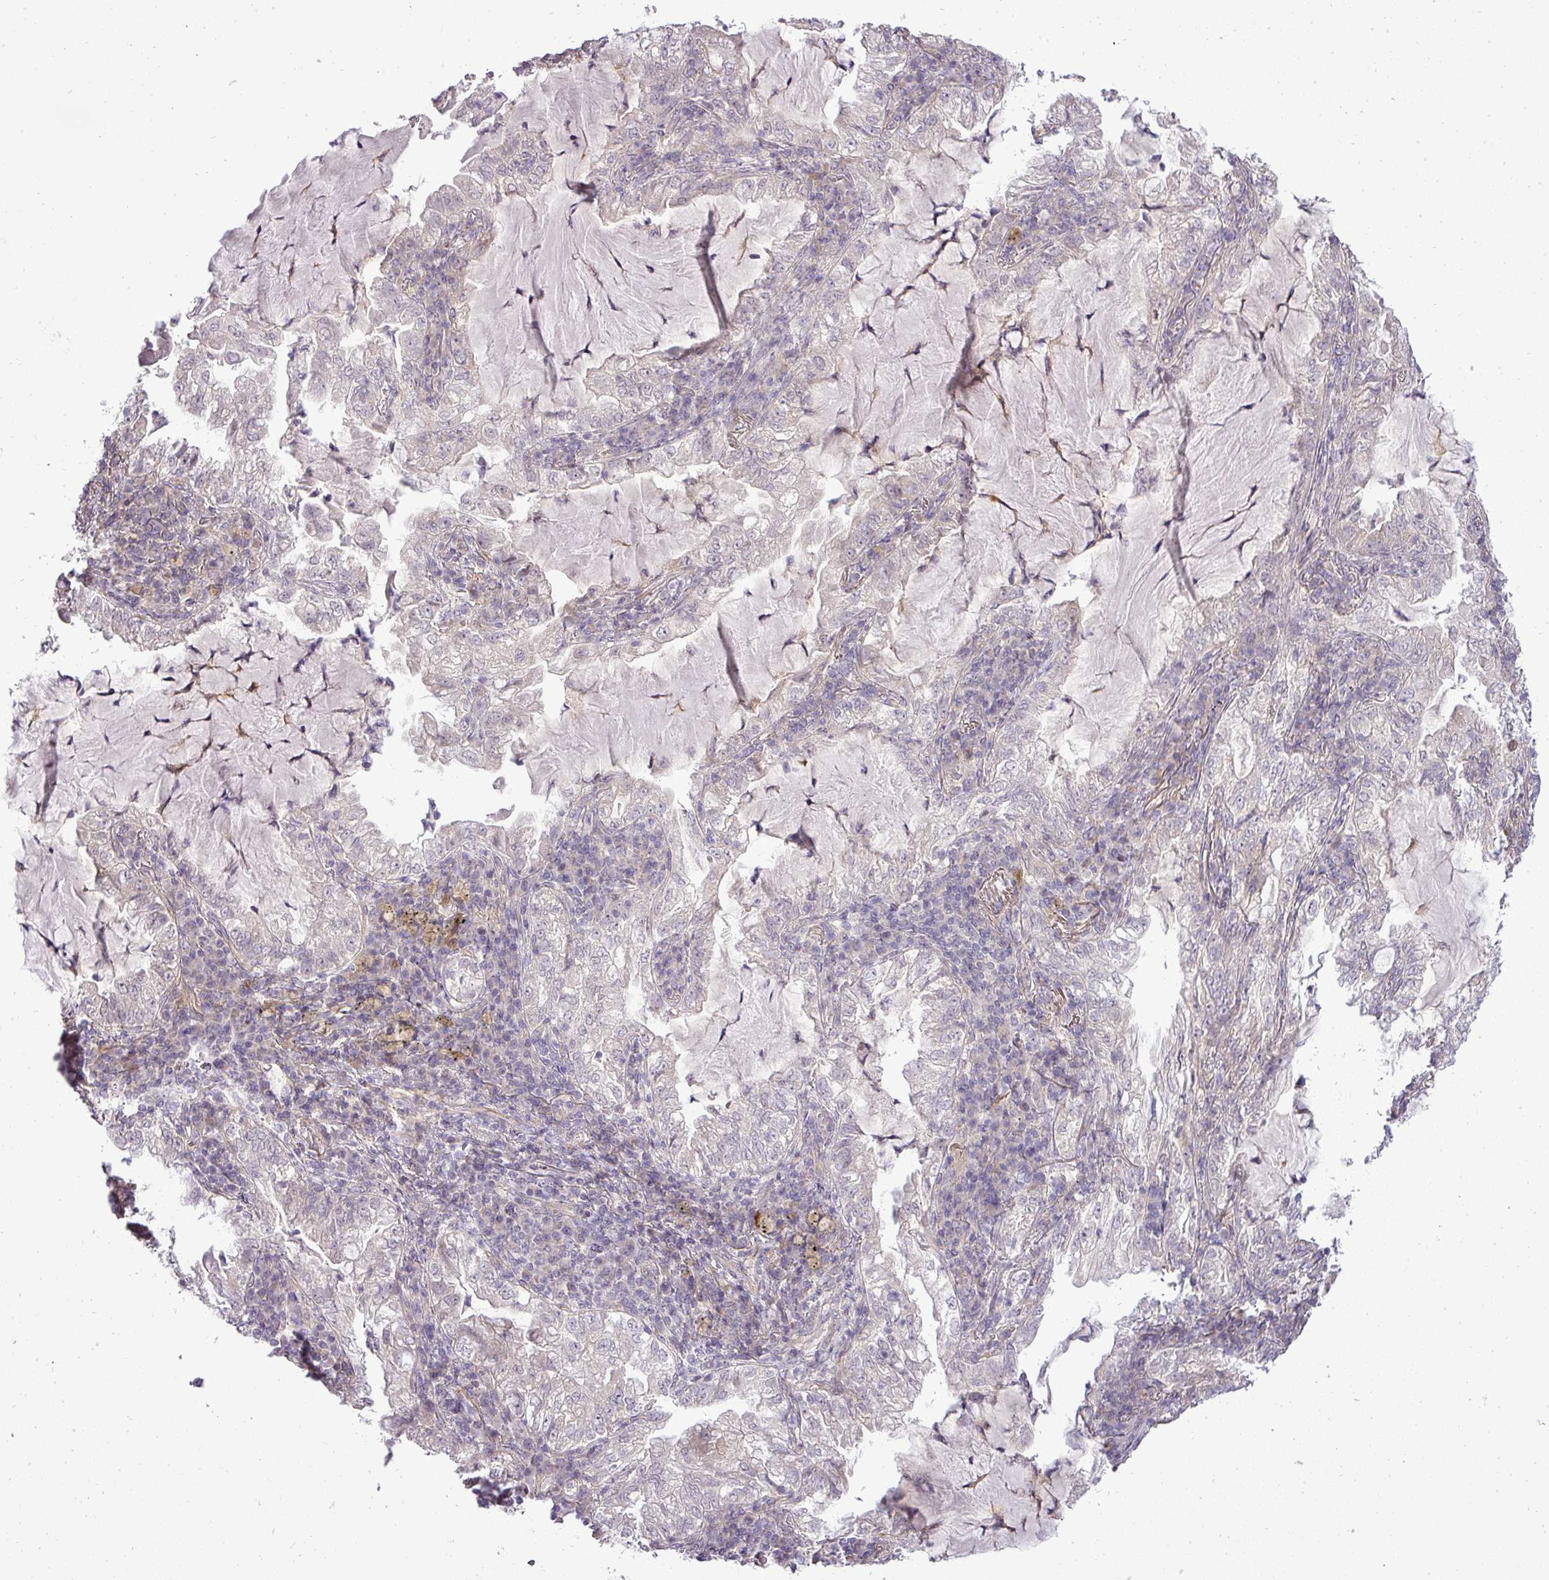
{"staining": {"intensity": "negative", "quantity": "none", "location": "none"}, "tissue": "lung cancer", "cell_type": "Tumor cells", "image_type": "cancer", "snomed": [{"axis": "morphology", "description": "Adenocarcinoma, NOS"}, {"axis": "topography", "description": "Lung"}], "caption": "High magnification brightfield microscopy of lung cancer stained with DAB (3,3'-diaminobenzidine) (brown) and counterstained with hematoxylin (blue): tumor cells show no significant positivity.", "gene": "PDRG1", "patient": {"sex": "female", "age": 73}}